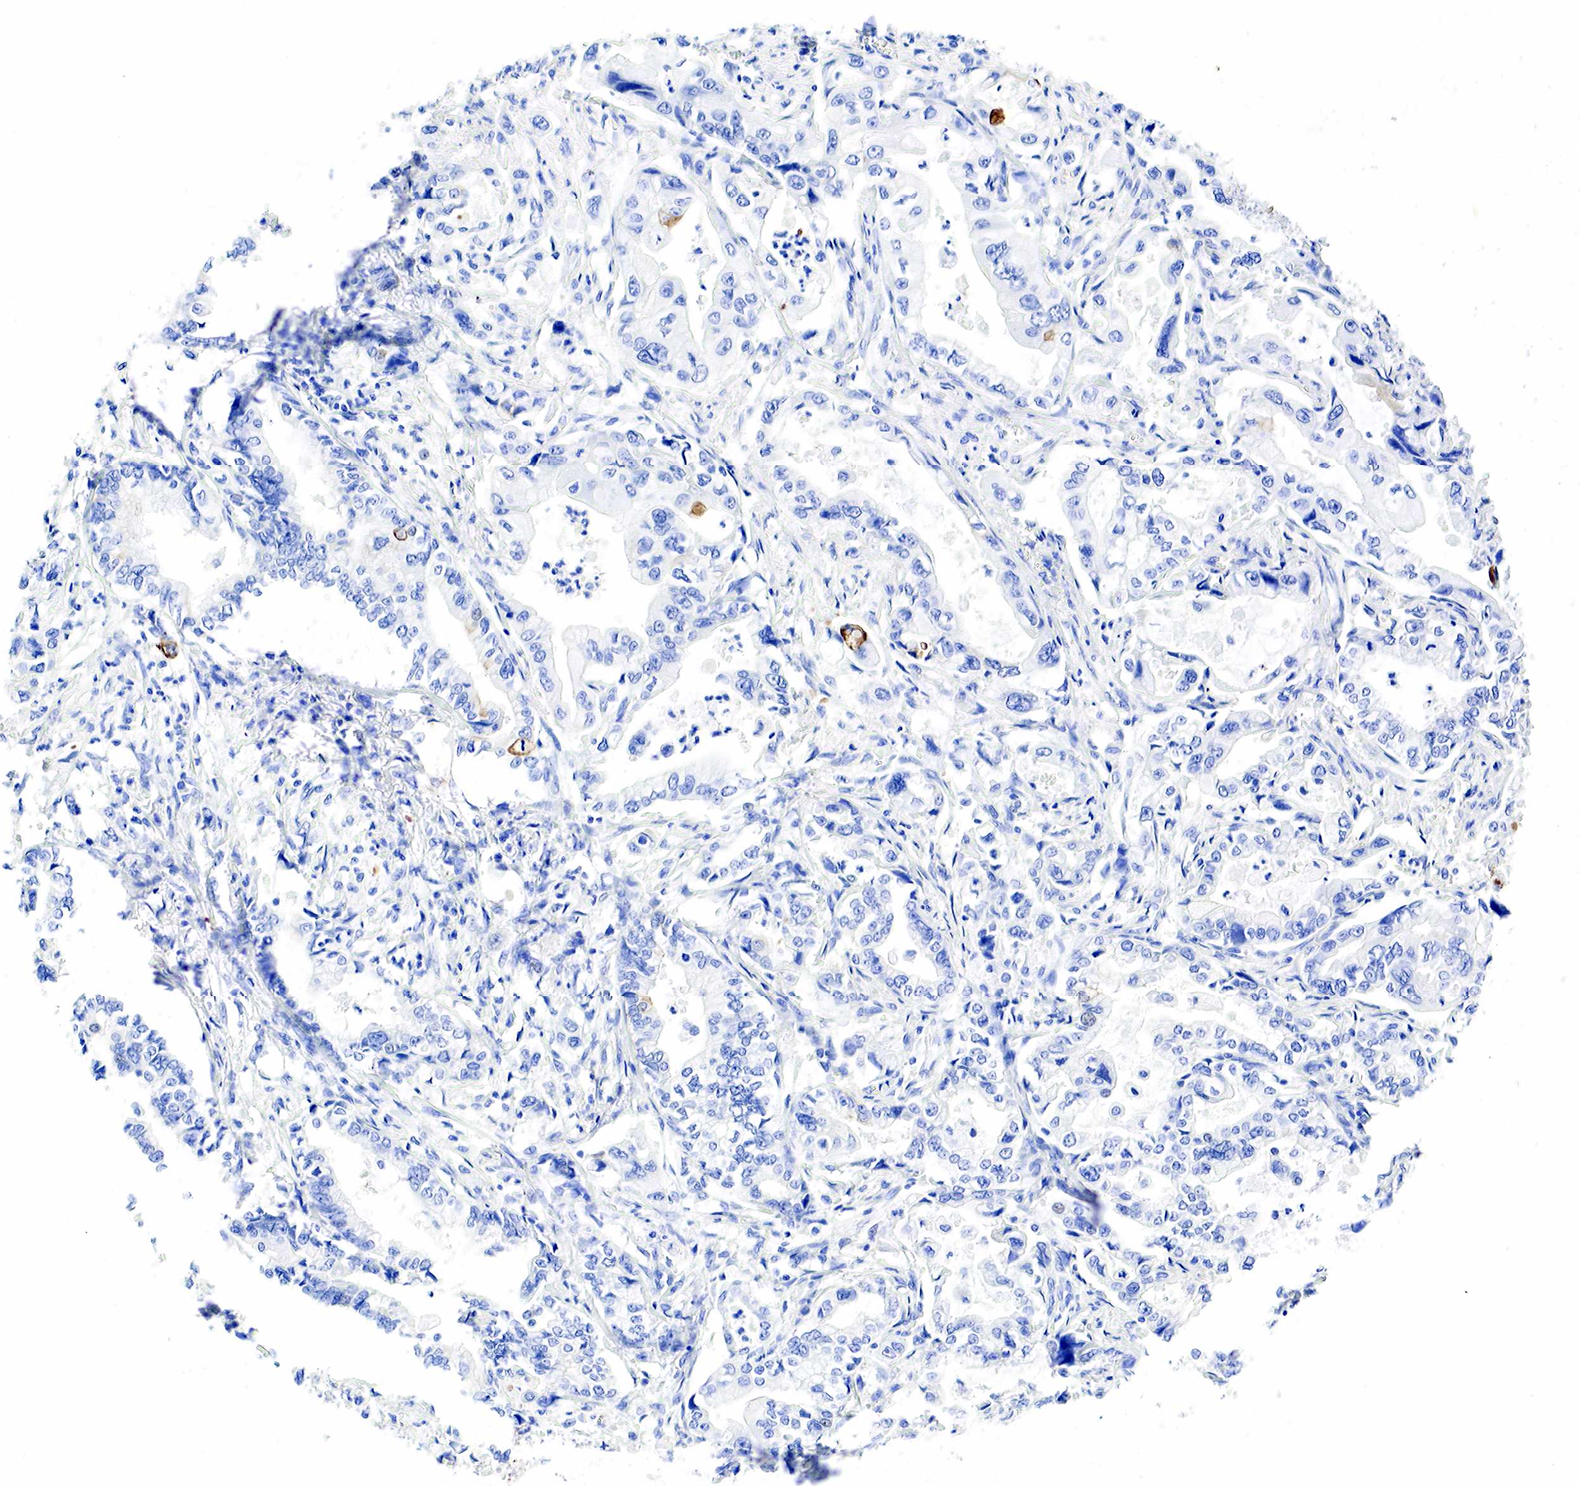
{"staining": {"intensity": "negative", "quantity": "none", "location": "none"}, "tissue": "stomach cancer", "cell_type": "Tumor cells", "image_type": "cancer", "snomed": [{"axis": "morphology", "description": "Adenocarcinoma, NOS"}, {"axis": "topography", "description": "Pancreas"}, {"axis": "topography", "description": "Stomach, upper"}], "caption": "Immunohistochemistry (IHC) micrograph of neoplastic tissue: human stomach cancer stained with DAB (3,3'-diaminobenzidine) shows no significant protein positivity in tumor cells.", "gene": "KRT7", "patient": {"sex": "male", "age": 77}}